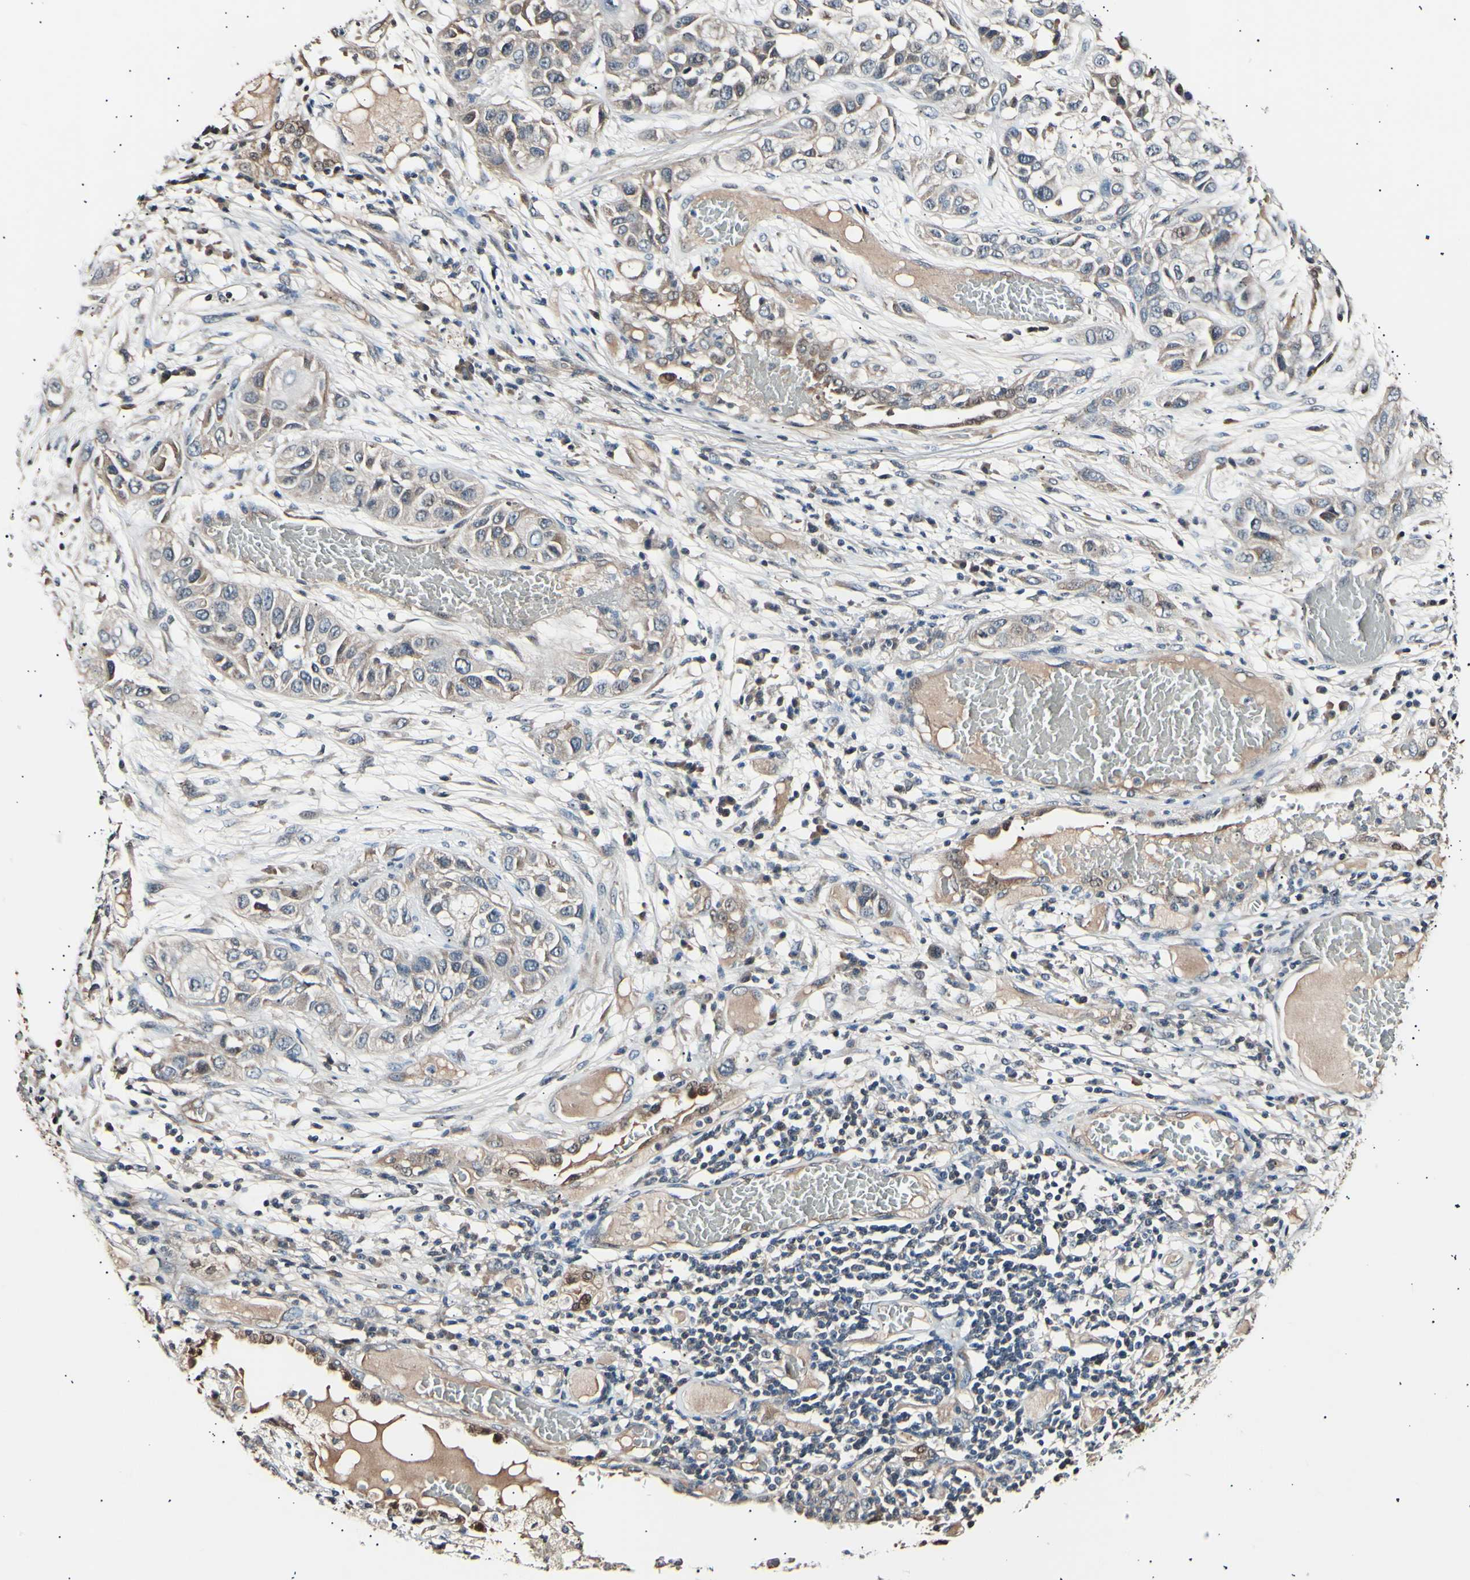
{"staining": {"intensity": "weak", "quantity": "<25%", "location": "cytoplasmic/membranous"}, "tissue": "lung cancer", "cell_type": "Tumor cells", "image_type": "cancer", "snomed": [{"axis": "morphology", "description": "Squamous cell carcinoma, NOS"}, {"axis": "topography", "description": "Lung"}], "caption": "The image shows no staining of tumor cells in lung squamous cell carcinoma.", "gene": "AK1", "patient": {"sex": "male", "age": 71}}